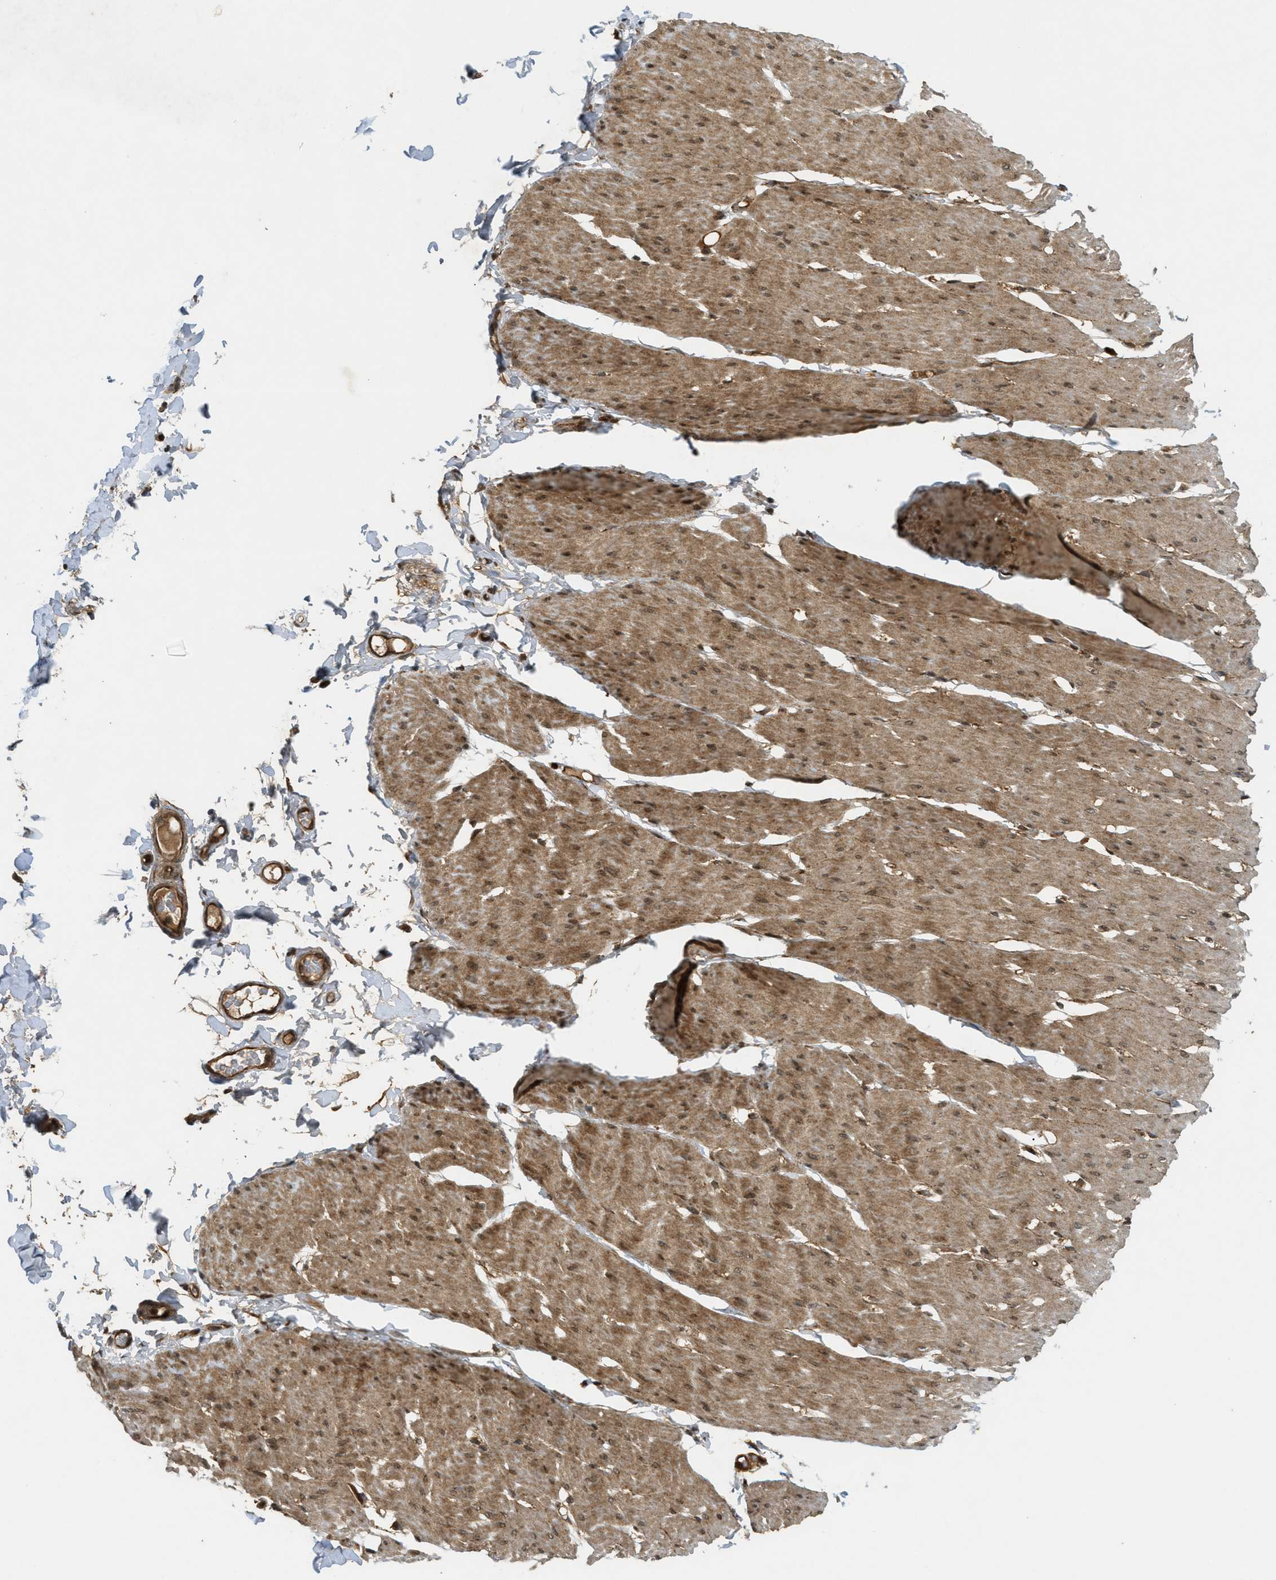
{"staining": {"intensity": "moderate", "quantity": ">75%", "location": "cytoplasmic/membranous,nuclear"}, "tissue": "smooth muscle", "cell_type": "Smooth muscle cells", "image_type": "normal", "snomed": [{"axis": "morphology", "description": "Normal tissue, NOS"}, {"axis": "topography", "description": "Smooth muscle"}, {"axis": "topography", "description": "Colon"}], "caption": "DAB (3,3'-diaminobenzidine) immunohistochemical staining of unremarkable smooth muscle reveals moderate cytoplasmic/membranous,nuclear protein expression in about >75% of smooth muscle cells. Immunohistochemistry stains the protein in brown and the nuclei are stained blue.", "gene": "EIF2AK3", "patient": {"sex": "male", "age": 67}}